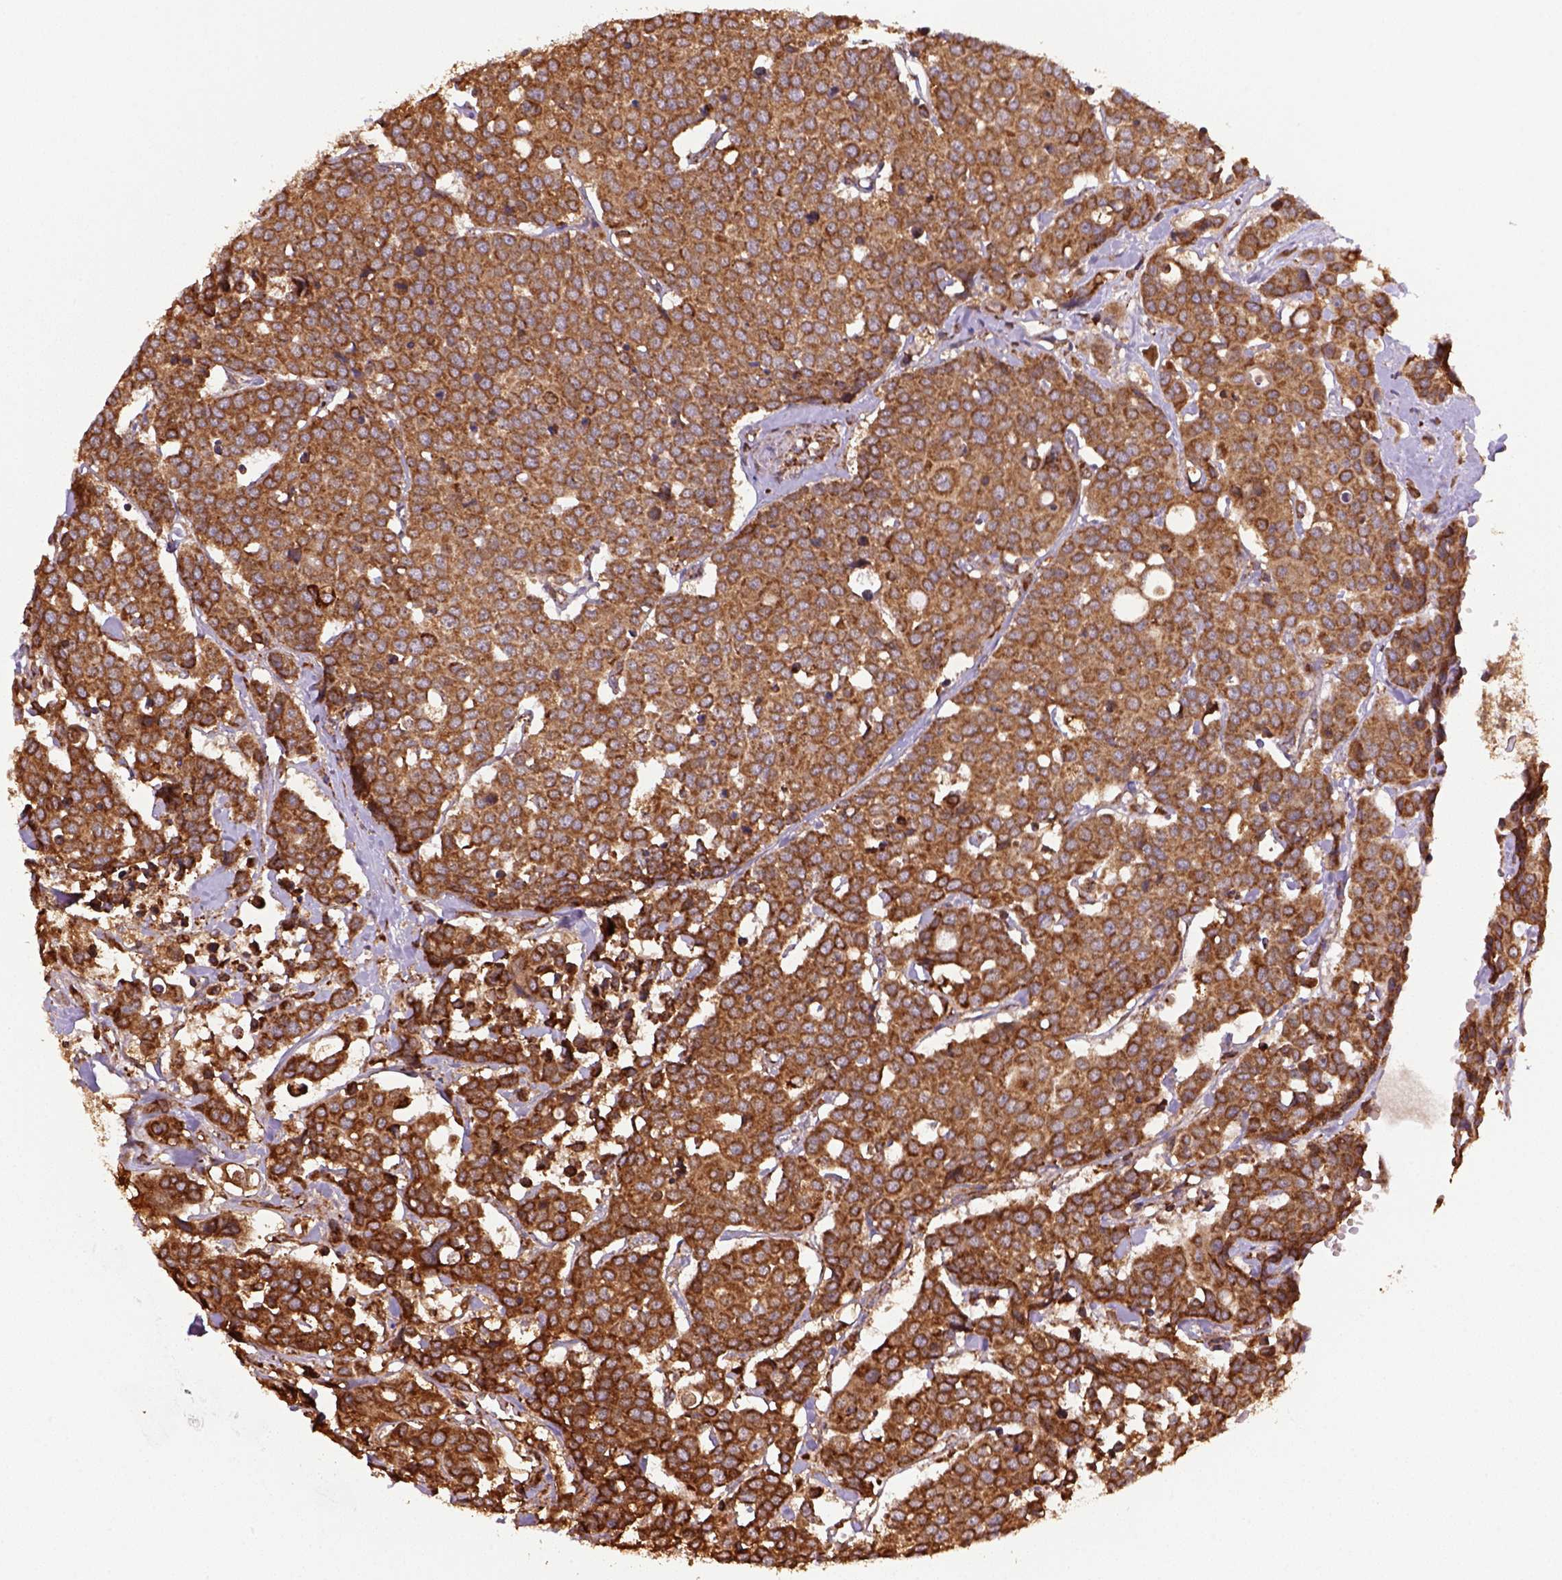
{"staining": {"intensity": "moderate", "quantity": ">75%", "location": "cytoplasmic/membranous"}, "tissue": "carcinoid", "cell_type": "Tumor cells", "image_type": "cancer", "snomed": [{"axis": "morphology", "description": "Carcinoid, malignant, NOS"}, {"axis": "topography", "description": "Colon"}], "caption": "Immunohistochemical staining of human malignant carcinoid exhibits moderate cytoplasmic/membranous protein expression in about >75% of tumor cells.", "gene": "MAPK8IP3", "patient": {"sex": "male", "age": 81}}